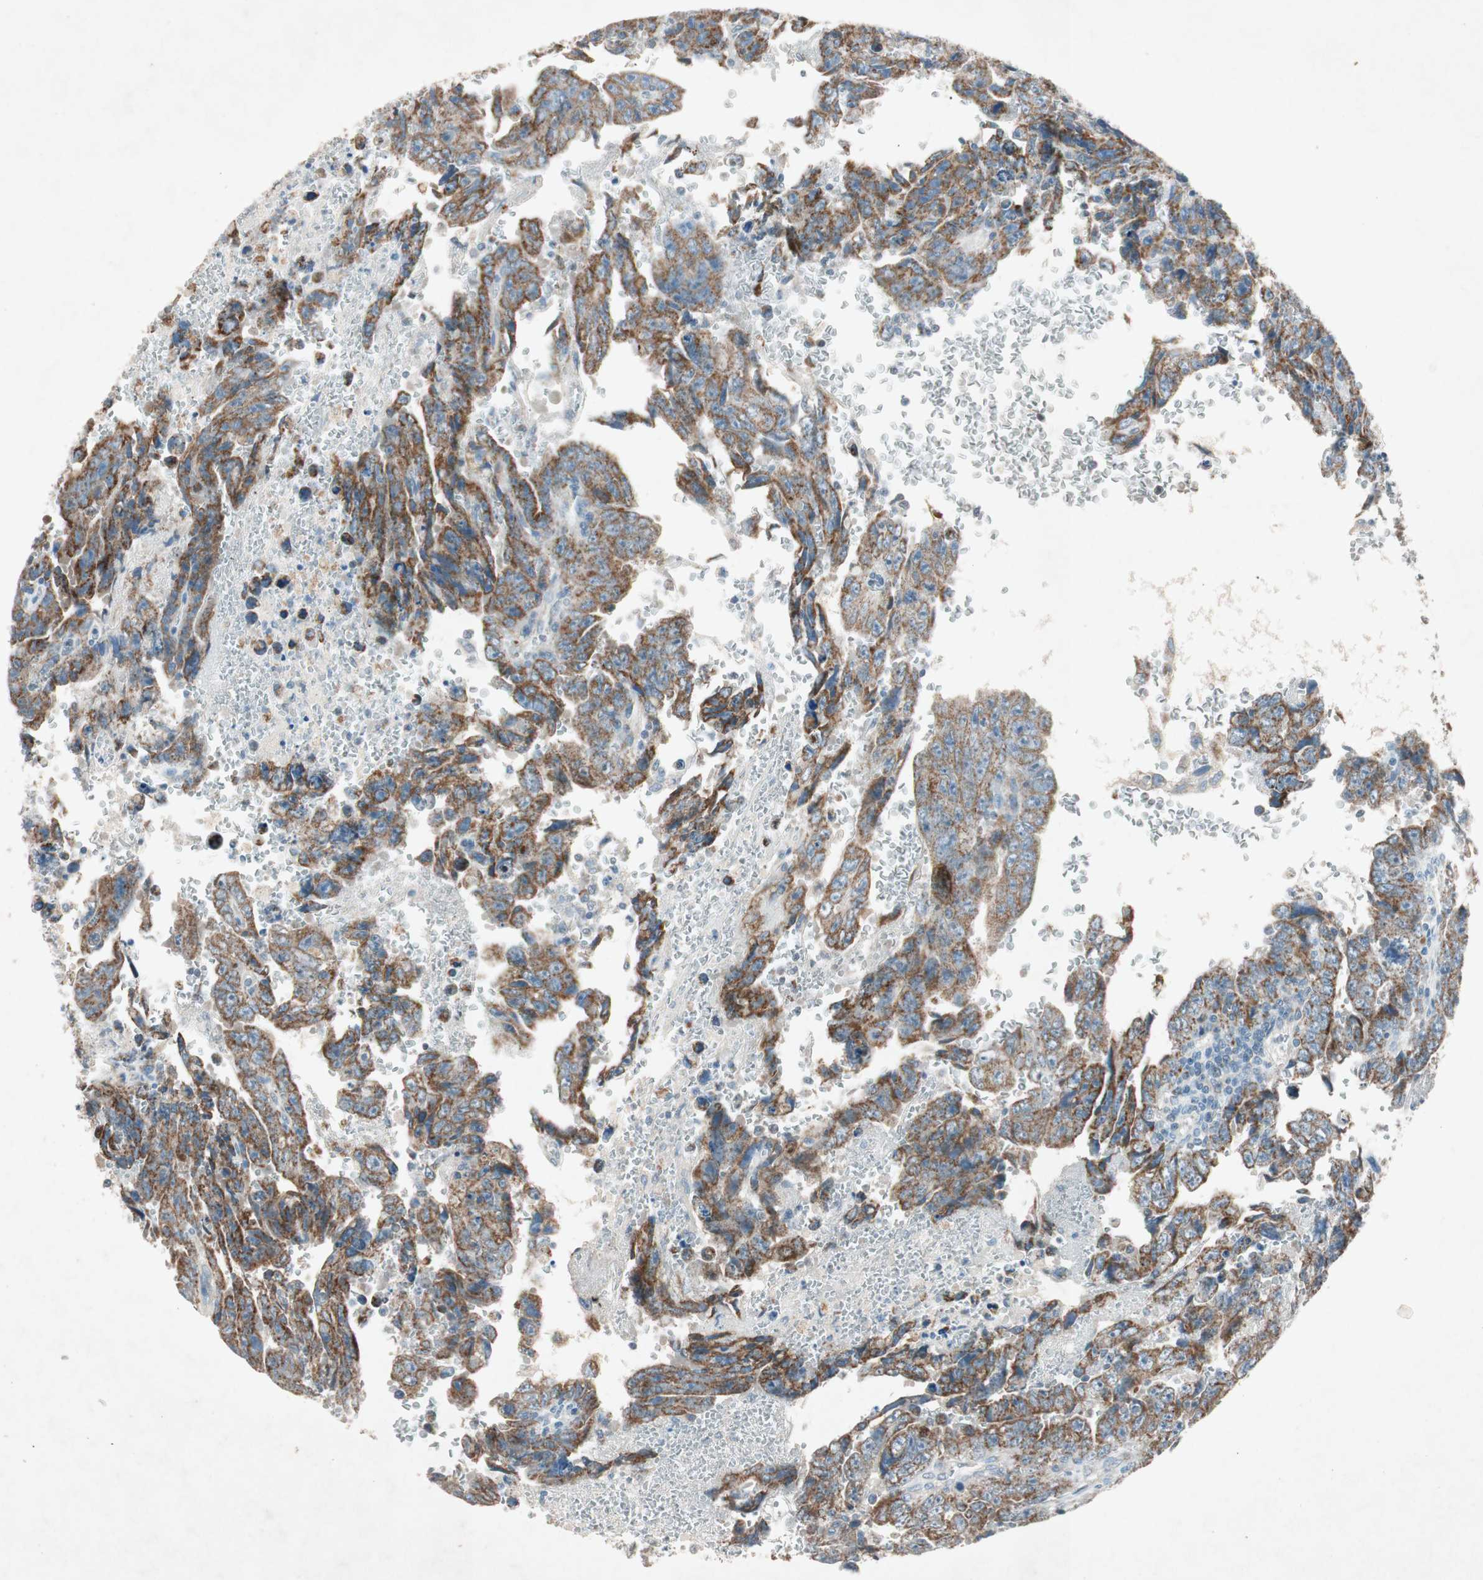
{"staining": {"intensity": "moderate", "quantity": ">75%", "location": "cytoplasmic/membranous"}, "tissue": "testis cancer", "cell_type": "Tumor cells", "image_type": "cancer", "snomed": [{"axis": "morphology", "description": "Carcinoma, Embryonal, NOS"}, {"axis": "topography", "description": "Testis"}], "caption": "Immunohistochemical staining of human embryonal carcinoma (testis) shows medium levels of moderate cytoplasmic/membranous protein positivity in approximately >75% of tumor cells.", "gene": "NKAIN1", "patient": {"sex": "male", "age": 28}}